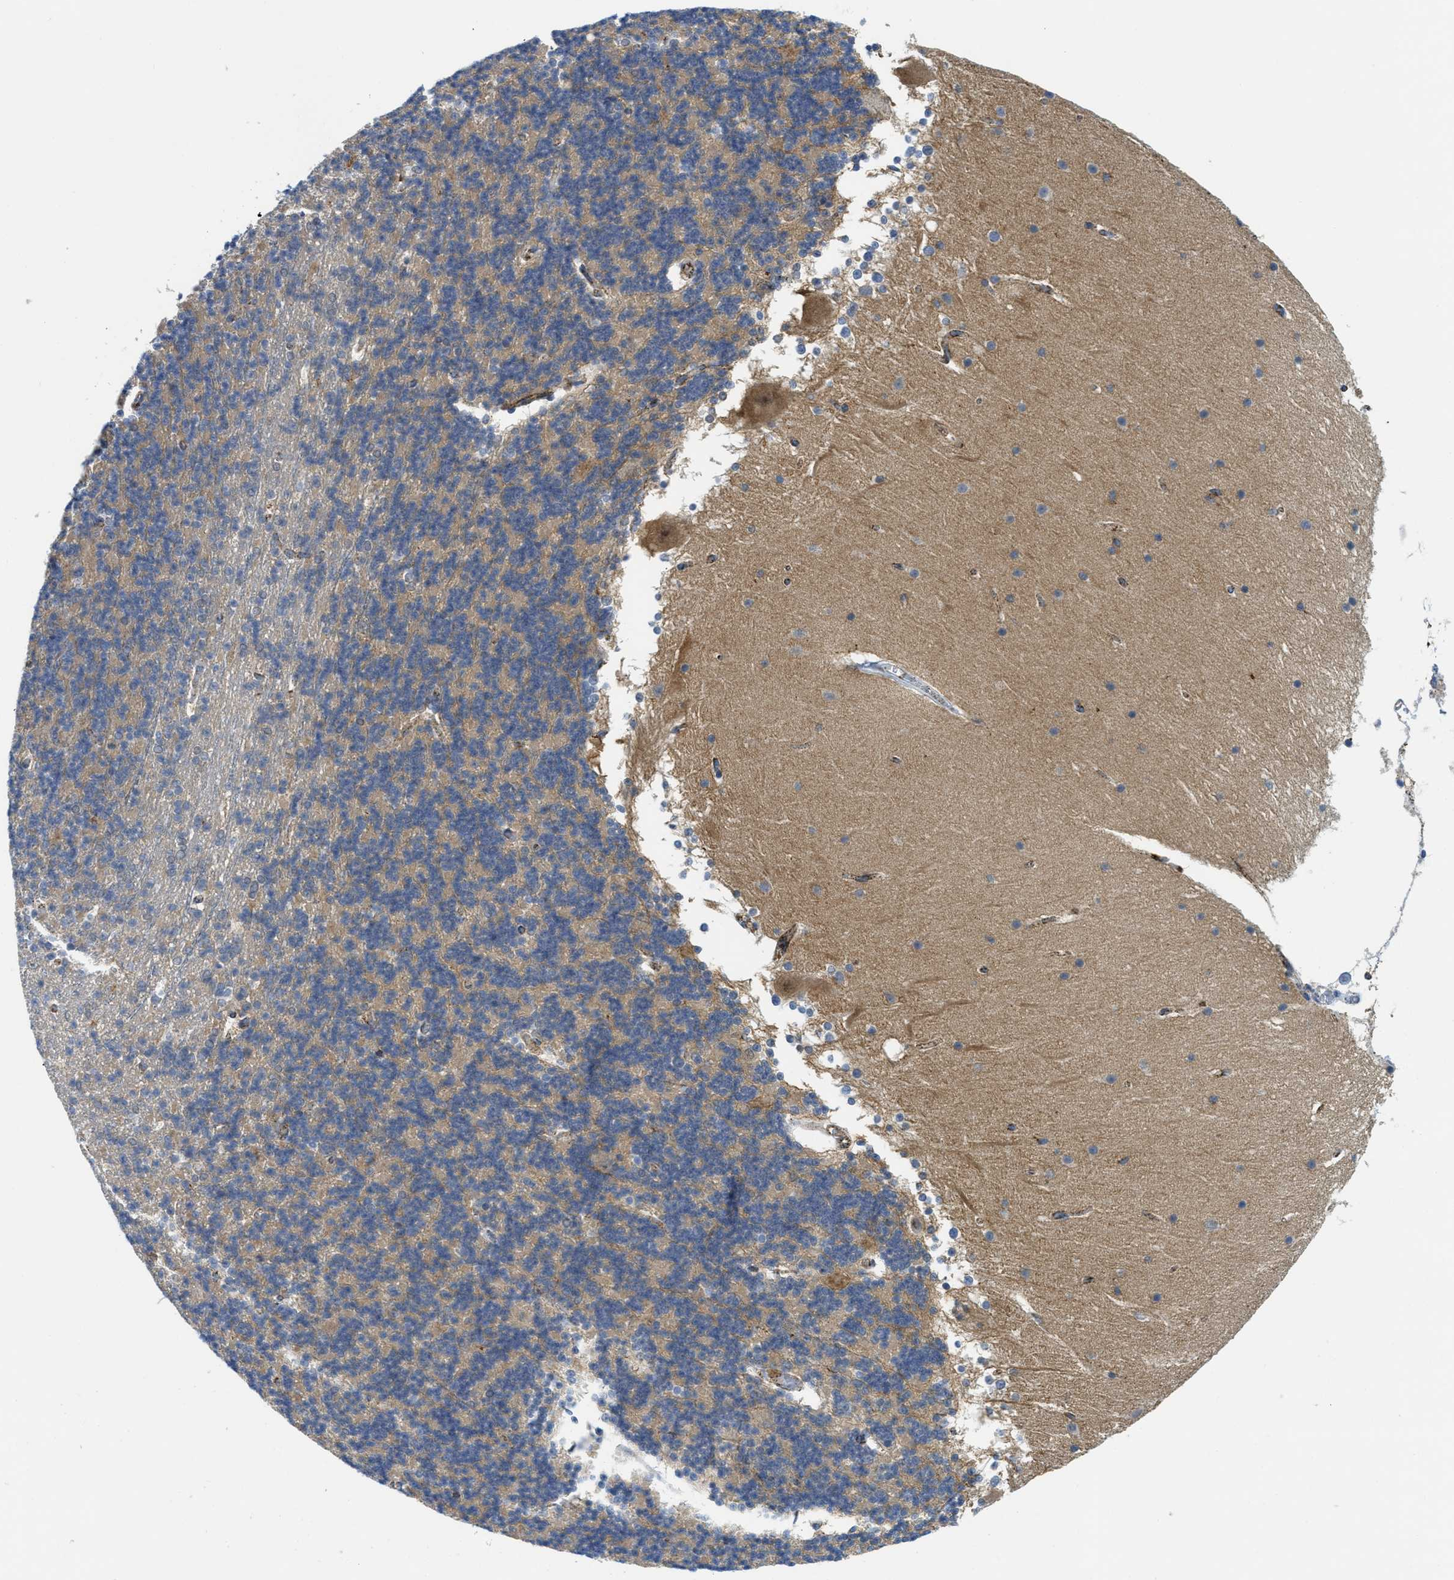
{"staining": {"intensity": "weak", "quantity": "25%-75%", "location": "cytoplasmic/membranous"}, "tissue": "cerebellum", "cell_type": "Cells in granular layer", "image_type": "normal", "snomed": [{"axis": "morphology", "description": "Normal tissue, NOS"}, {"axis": "topography", "description": "Cerebellum"}], "caption": "A brown stain shows weak cytoplasmic/membranous staining of a protein in cells in granular layer of normal cerebellum. The staining was performed using DAB (3,3'-diaminobenzidine) to visualize the protein expression in brown, while the nuclei were stained in blue with hematoxylin (Magnification: 20x).", "gene": "SQOR", "patient": {"sex": "female", "age": 19}}